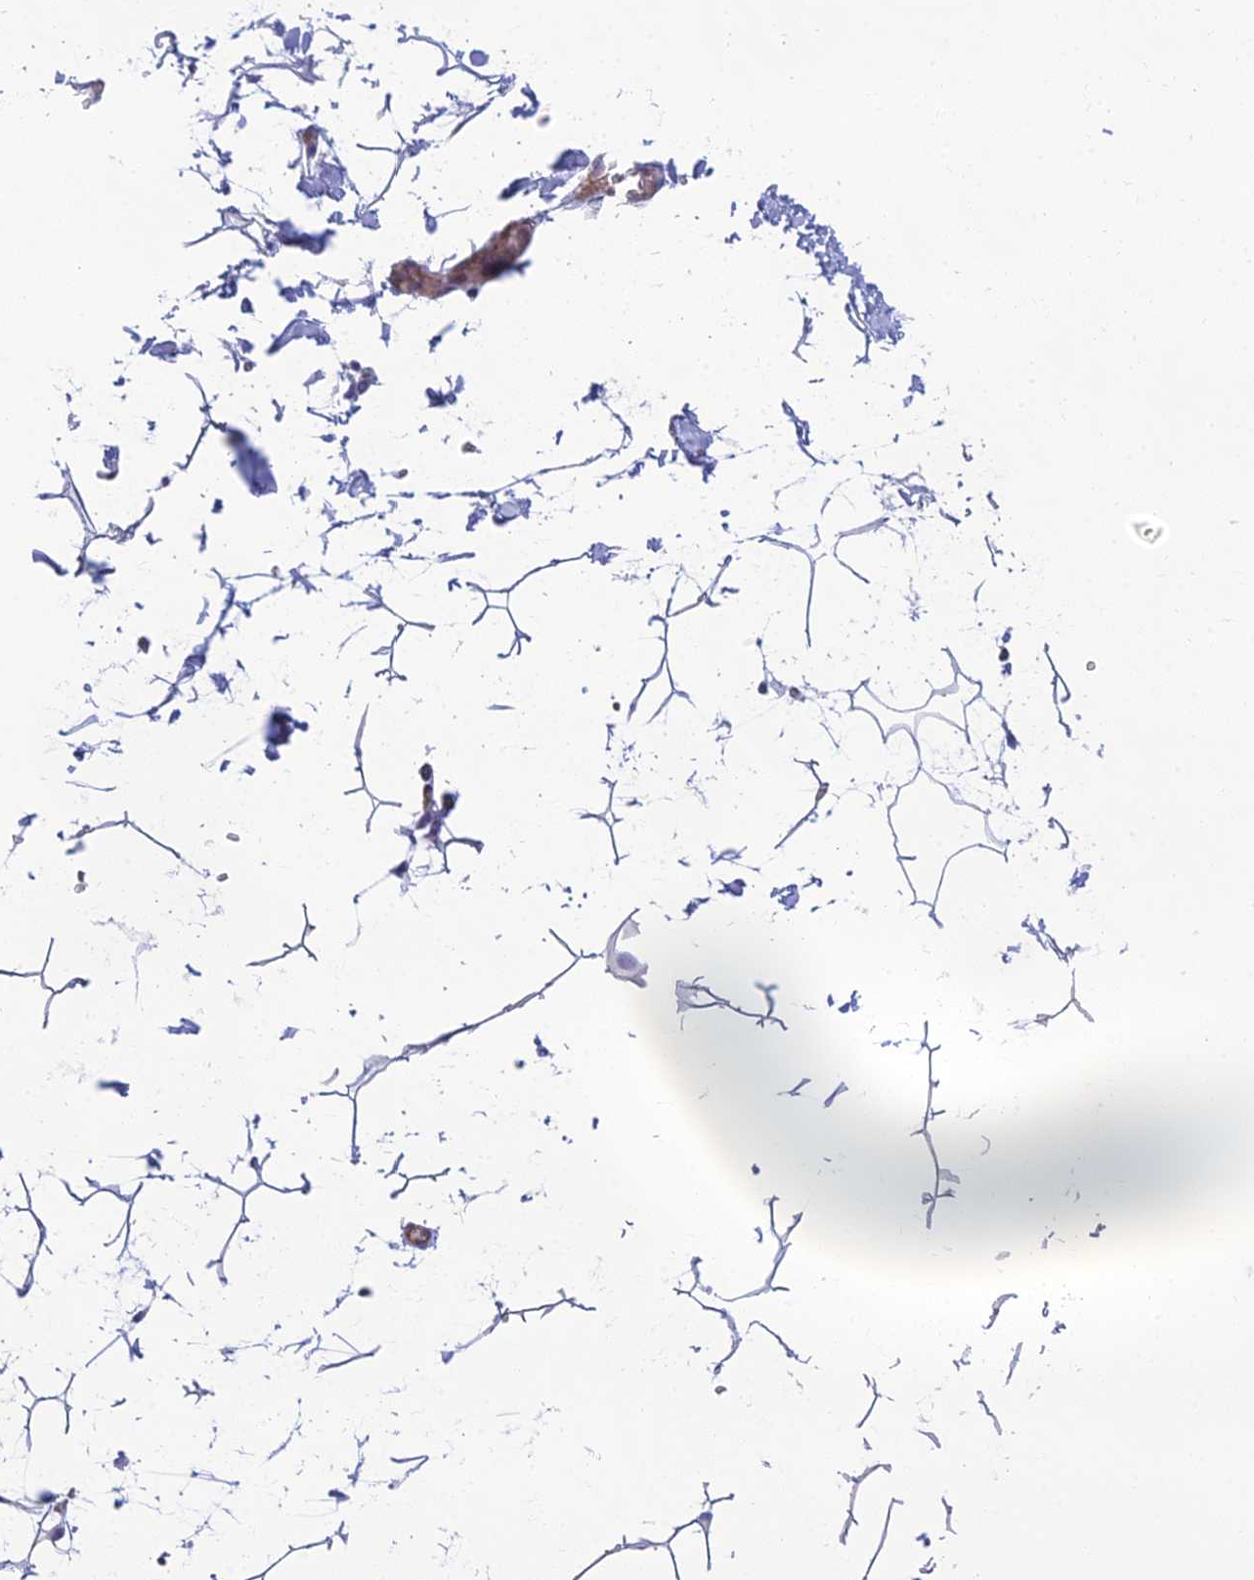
{"staining": {"intensity": "weak", "quantity": "25%-75%", "location": "cytoplasmic/membranous"}, "tissue": "adipose tissue", "cell_type": "Adipocytes", "image_type": "normal", "snomed": [{"axis": "morphology", "description": "Normal tissue, NOS"}, {"axis": "topography", "description": "Gallbladder"}, {"axis": "topography", "description": "Peripheral nerve tissue"}], "caption": "Adipose tissue stained with a brown dye displays weak cytoplasmic/membranous positive staining in about 25%-75% of adipocytes.", "gene": "POMGNT1", "patient": {"sex": "male", "age": 38}}